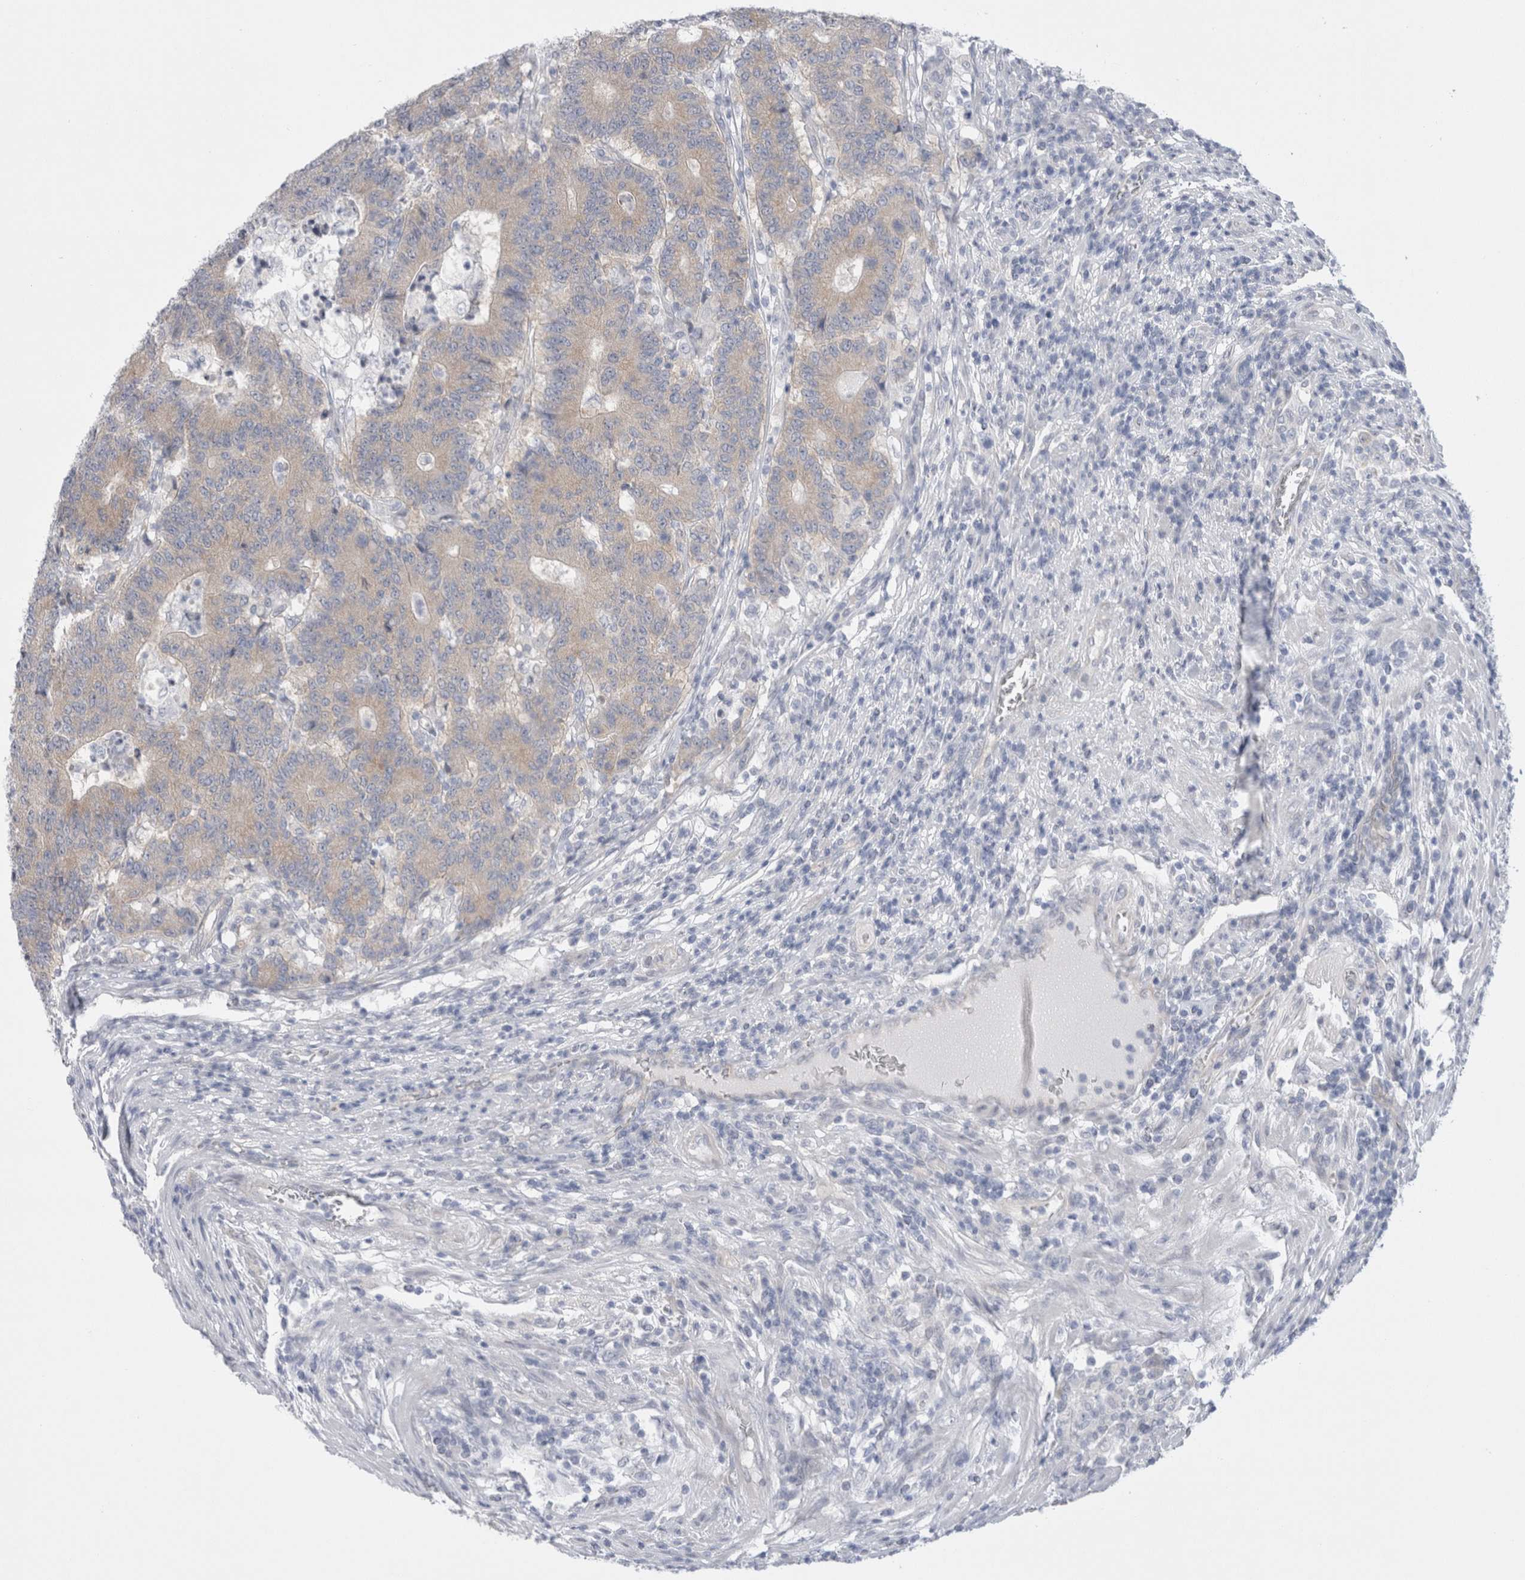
{"staining": {"intensity": "weak", "quantity": ">75%", "location": "cytoplasmic/membranous"}, "tissue": "colorectal cancer", "cell_type": "Tumor cells", "image_type": "cancer", "snomed": [{"axis": "morphology", "description": "Normal tissue, NOS"}, {"axis": "morphology", "description": "Adenocarcinoma, NOS"}, {"axis": "topography", "description": "Colon"}], "caption": "Protein analysis of adenocarcinoma (colorectal) tissue displays weak cytoplasmic/membranous staining in about >75% of tumor cells. The staining was performed using DAB (3,3'-diaminobenzidine), with brown indicating positive protein expression. Nuclei are stained blue with hematoxylin.", "gene": "WIPF2", "patient": {"sex": "female", "age": 75}}